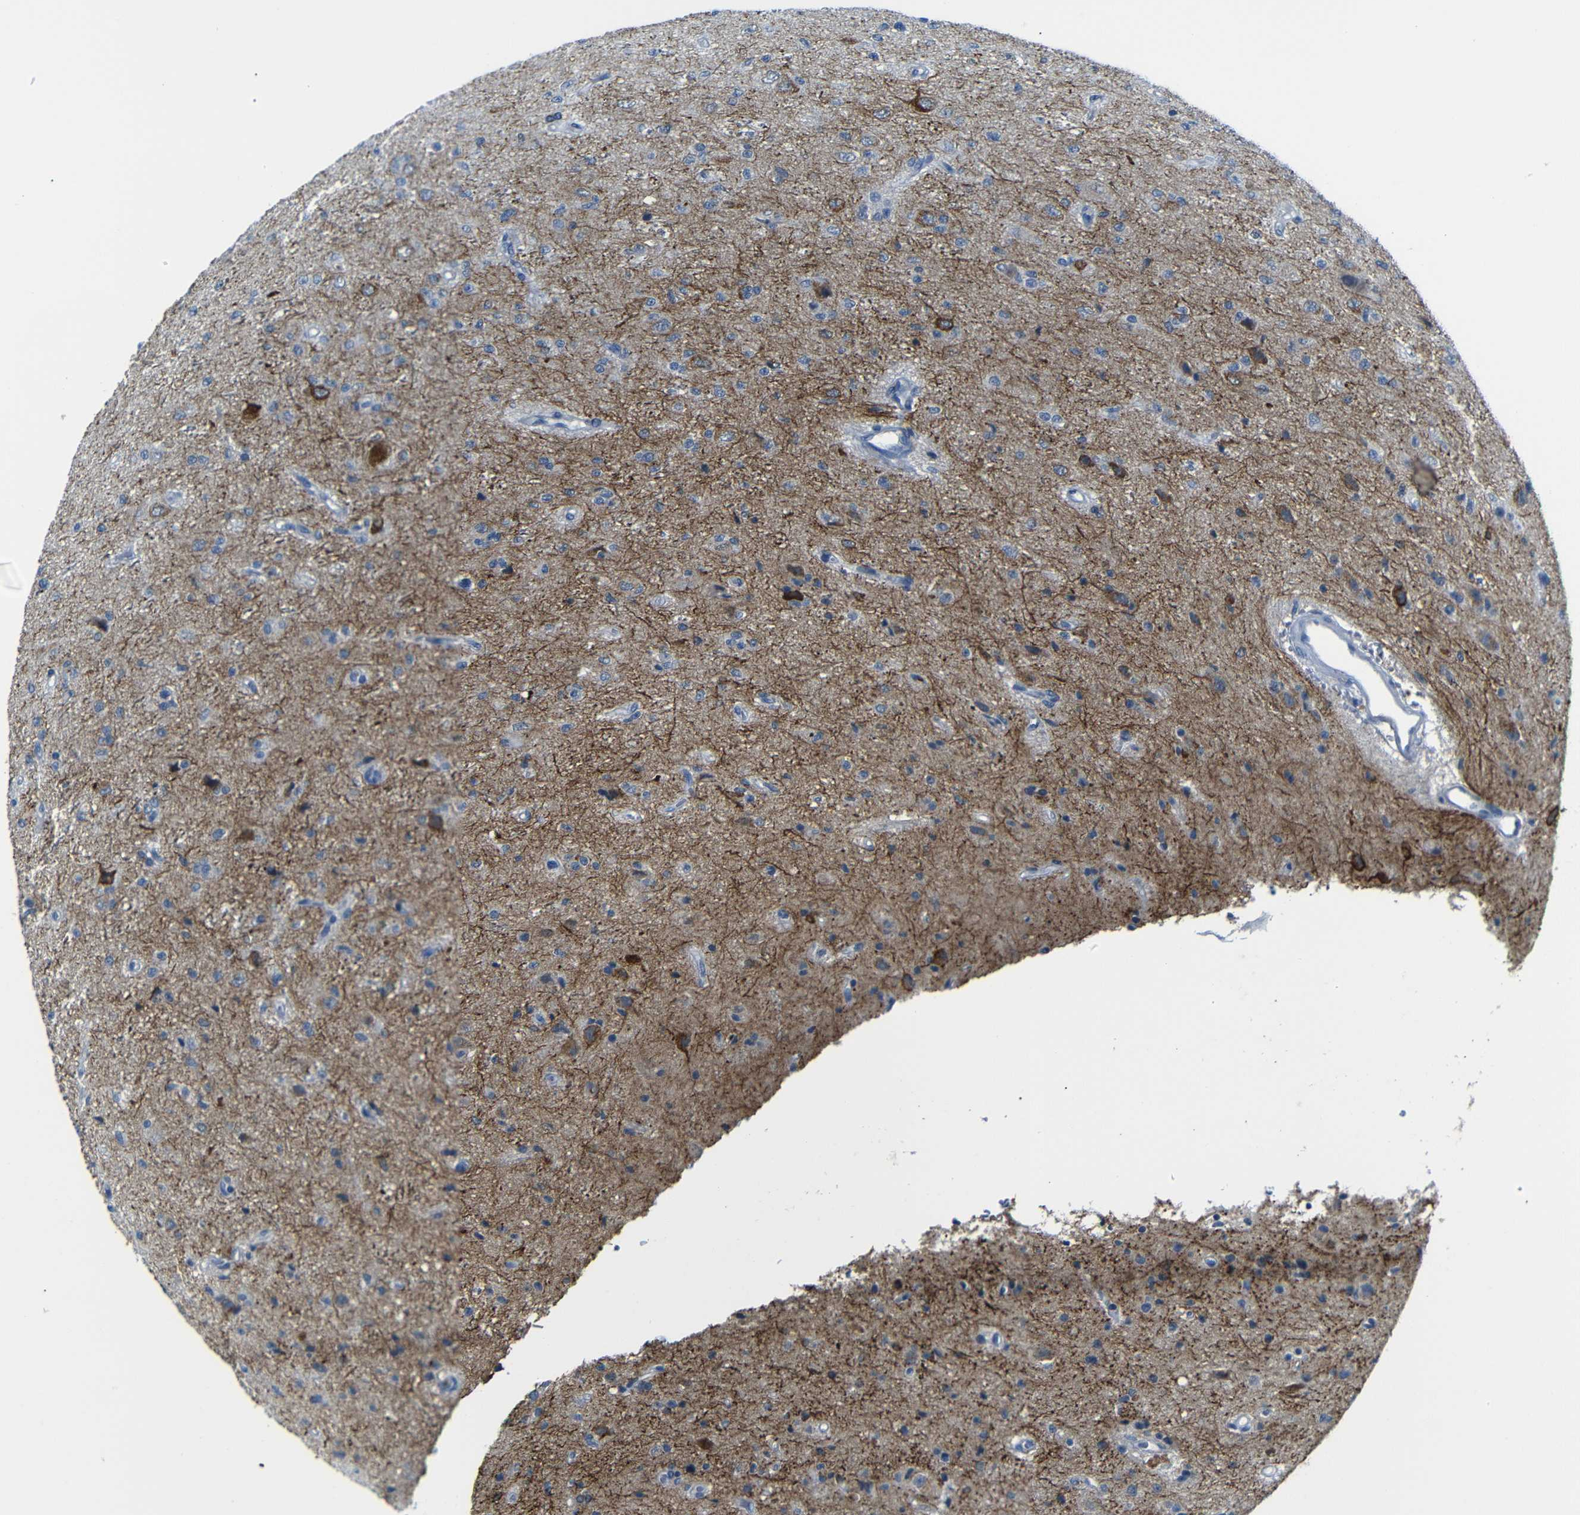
{"staining": {"intensity": "strong", "quantity": "<25%", "location": "cytoplasmic/membranous"}, "tissue": "glioma", "cell_type": "Tumor cells", "image_type": "cancer", "snomed": [{"axis": "morphology", "description": "Glioma, malignant, High grade"}, {"axis": "topography", "description": "pancreas cauda"}], "caption": "The image reveals immunohistochemical staining of glioma. There is strong cytoplasmic/membranous staining is appreciated in approximately <25% of tumor cells.", "gene": "ANK3", "patient": {"sex": "male", "age": 60}}